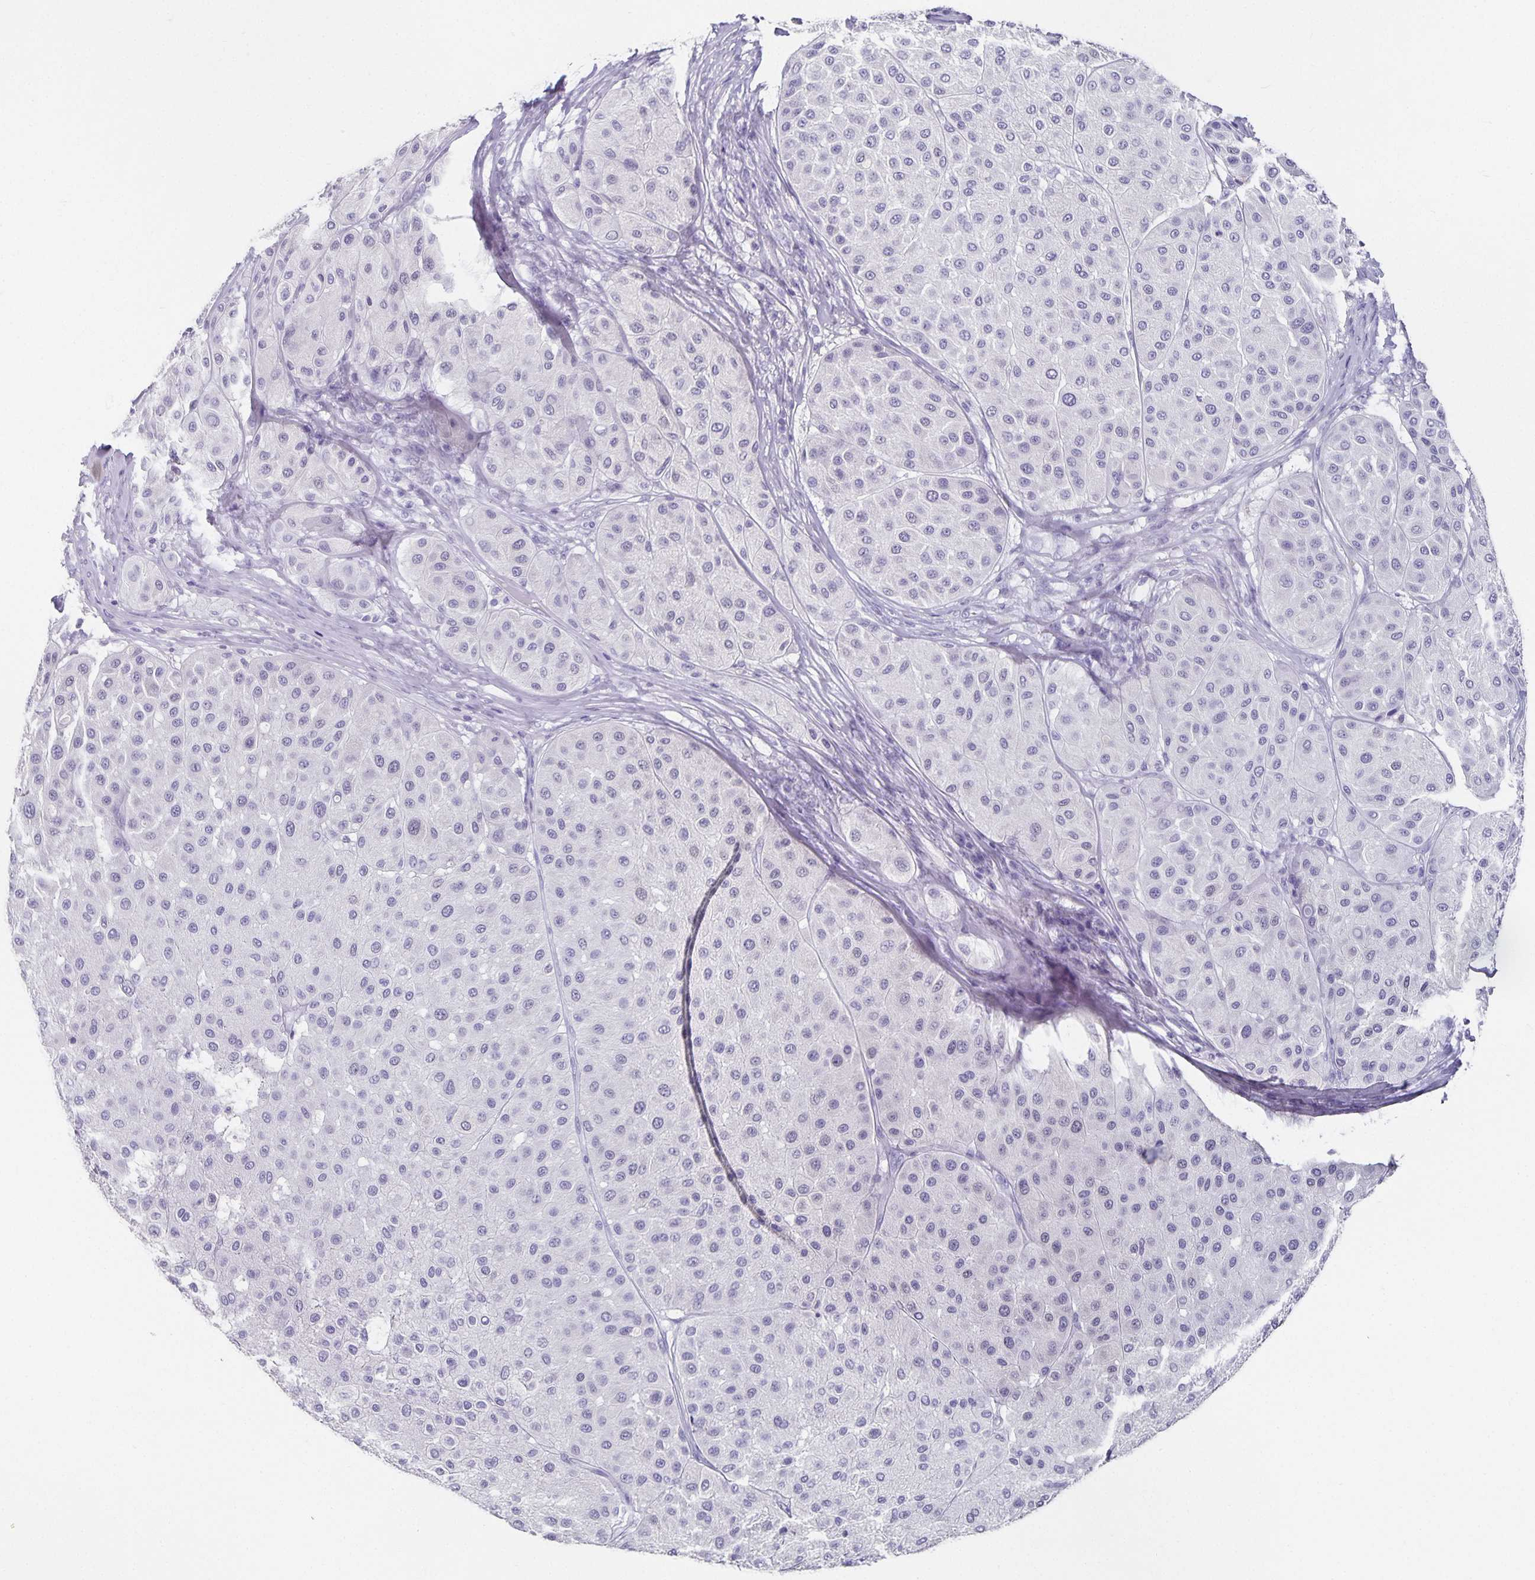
{"staining": {"intensity": "negative", "quantity": "none", "location": "none"}, "tissue": "melanoma", "cell_type": "Tumor cells", "image_type": "cancer", "snomed": [{"axis": "morphology", "description": "Malignant melanoma, Metastatic site"}, {"axis": "topography", "description": "Smooth muscle"}], "caption": "High magnification brightfield microscopy of malignant melanoma (metastatic site) stained with DAB (brown) and counterstained with hematoxylin (blue): tumor cells show no significant staining.", "gene": "CHGA", "patient": {"sex": "male", "age": 41}}